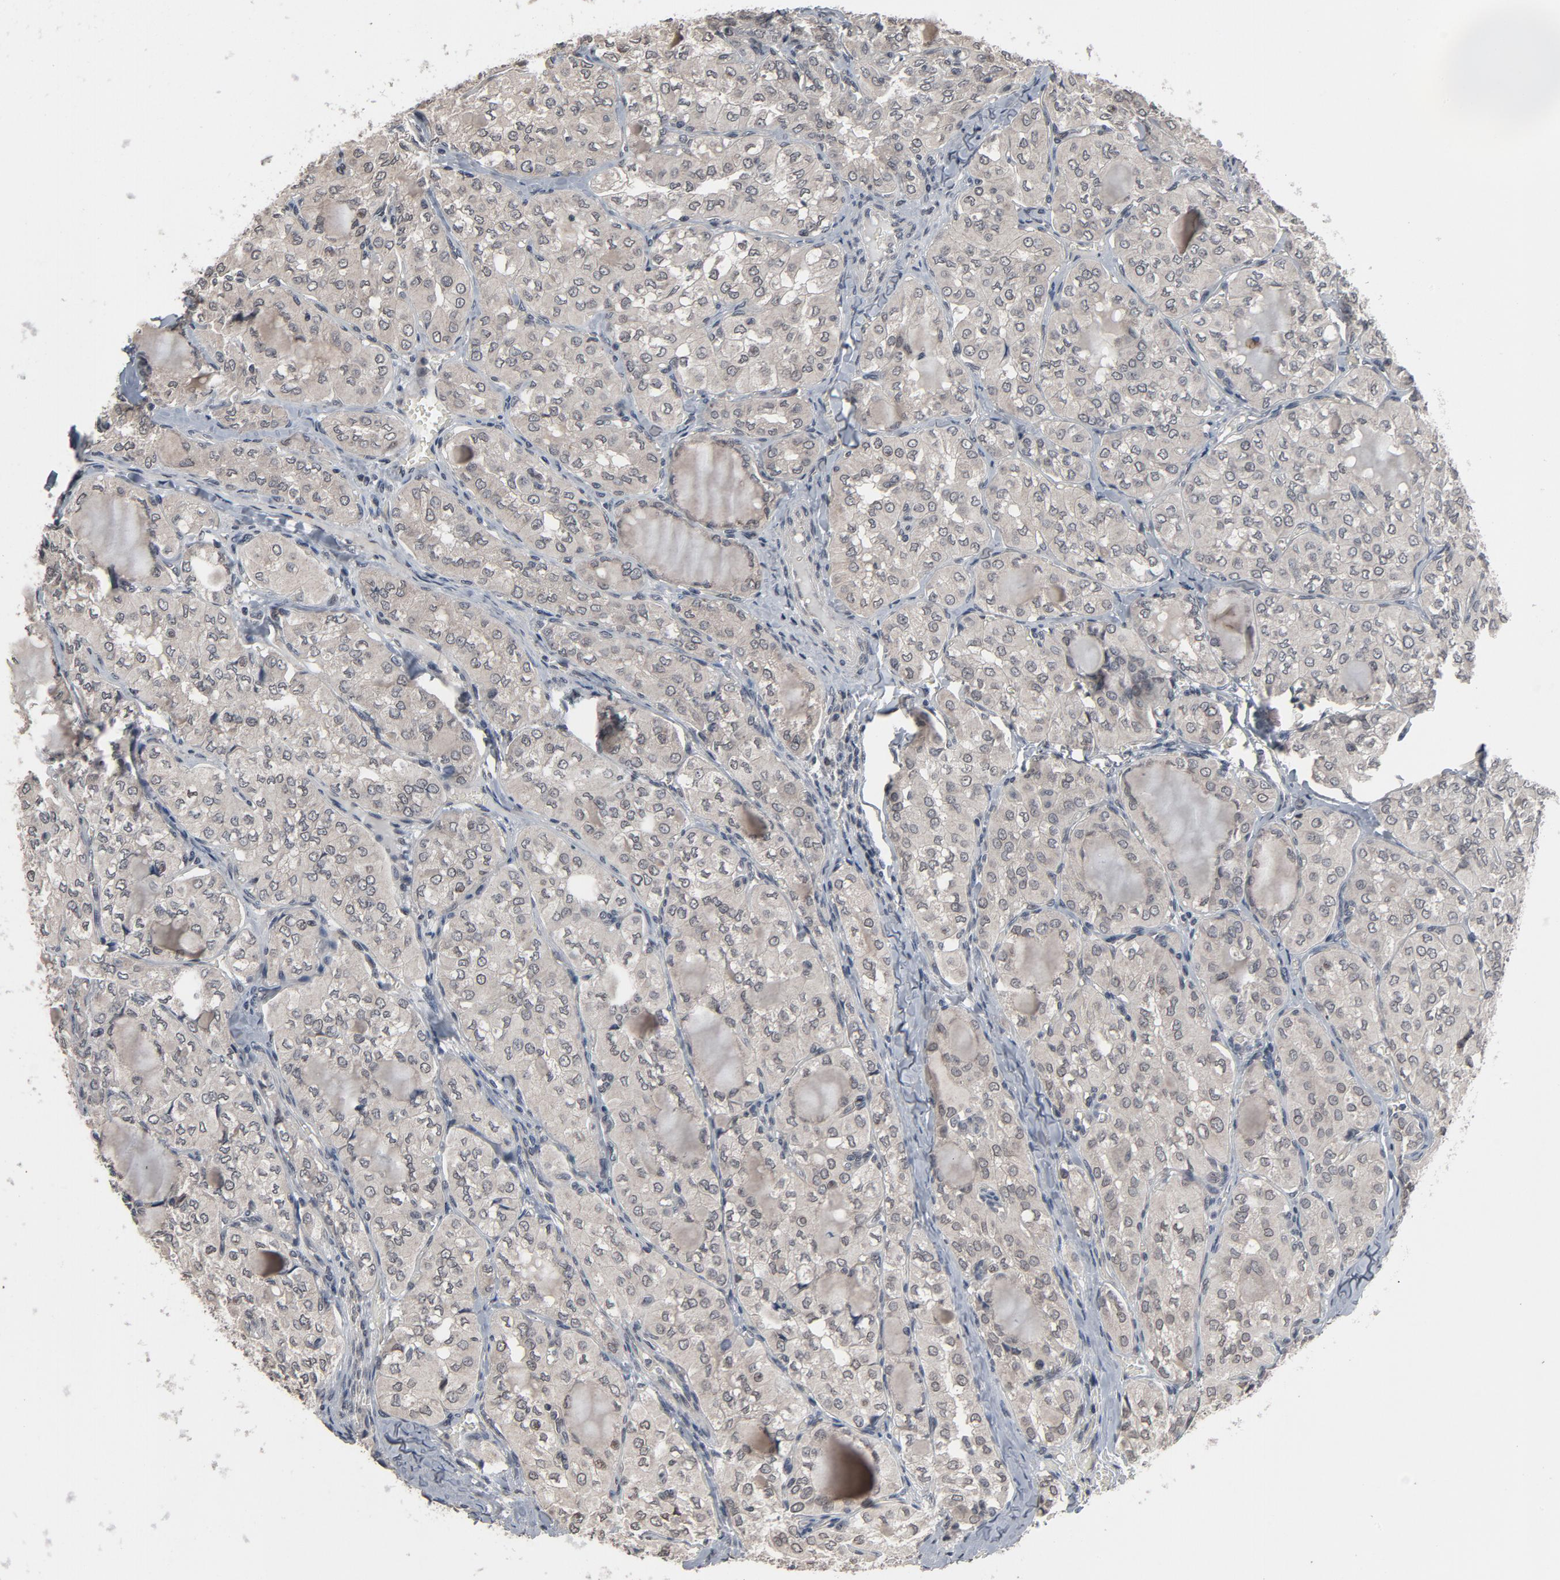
{"staining": {"intensity": "weak", "quantity": "25%-75%", "location": "cytoplasmic/membranous"}, "tissue": "thyroid cancer", "cell_type": "Tumor cells", "image_type": "cancer", "snomed": [{"axis": "morphology", "description": "Papillary adenocarcinoma, NOS"}, {"axis": "topography", "description": "Thyroid gland"}], "caption": "A histopathology image showing weak cytoplasmic/membranous staining in about 25%-75% of tumor cells in papillary adenocarcinoma (thyroid), as visualized by brown immunohistochemical staining.", "gene": "POM121", "patient": {"sex": "male", "age": 20}}